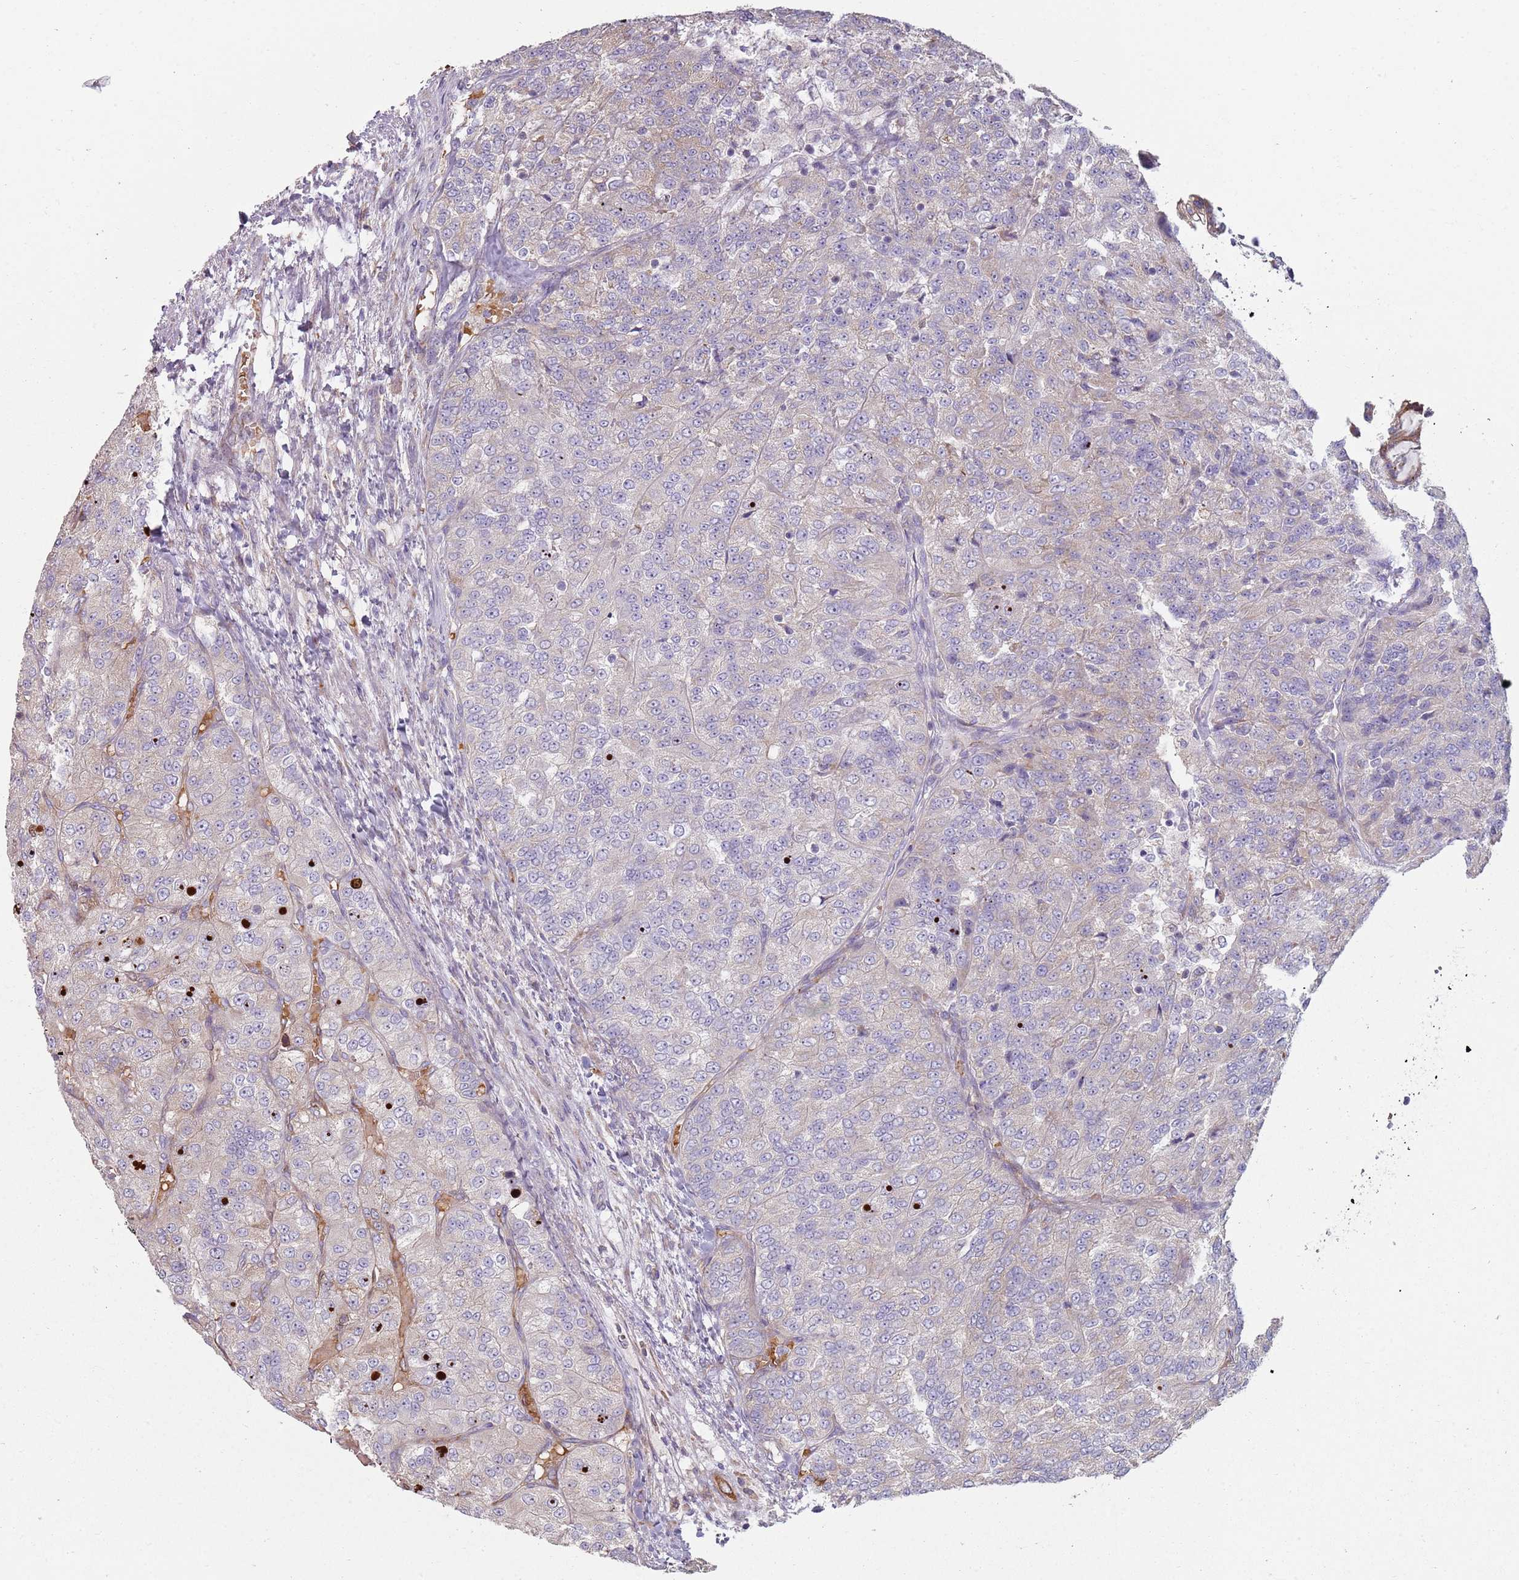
{"staining": {"intensity": "moderate", "quantity": "<25%", "location": "cytoplasmic/membranous"}, "tissue": "renal cancer", "cell_type": "Tumor cells", "image_type": "cancer", "snomed": [{"axis": "morphology", "description": "Adenocarcinoma, NOS"}, {"axis": "topography", "description": "Kidney"}], "caption": "There is low levels of moderate cytoplasmic/membranous staining in tumor cells of renal adenocarcinoma, as demonstrated by immunohistochemical staining (brown color).", "gene": "SPATA2", "patient": {"sex": "female", "age": 63}}